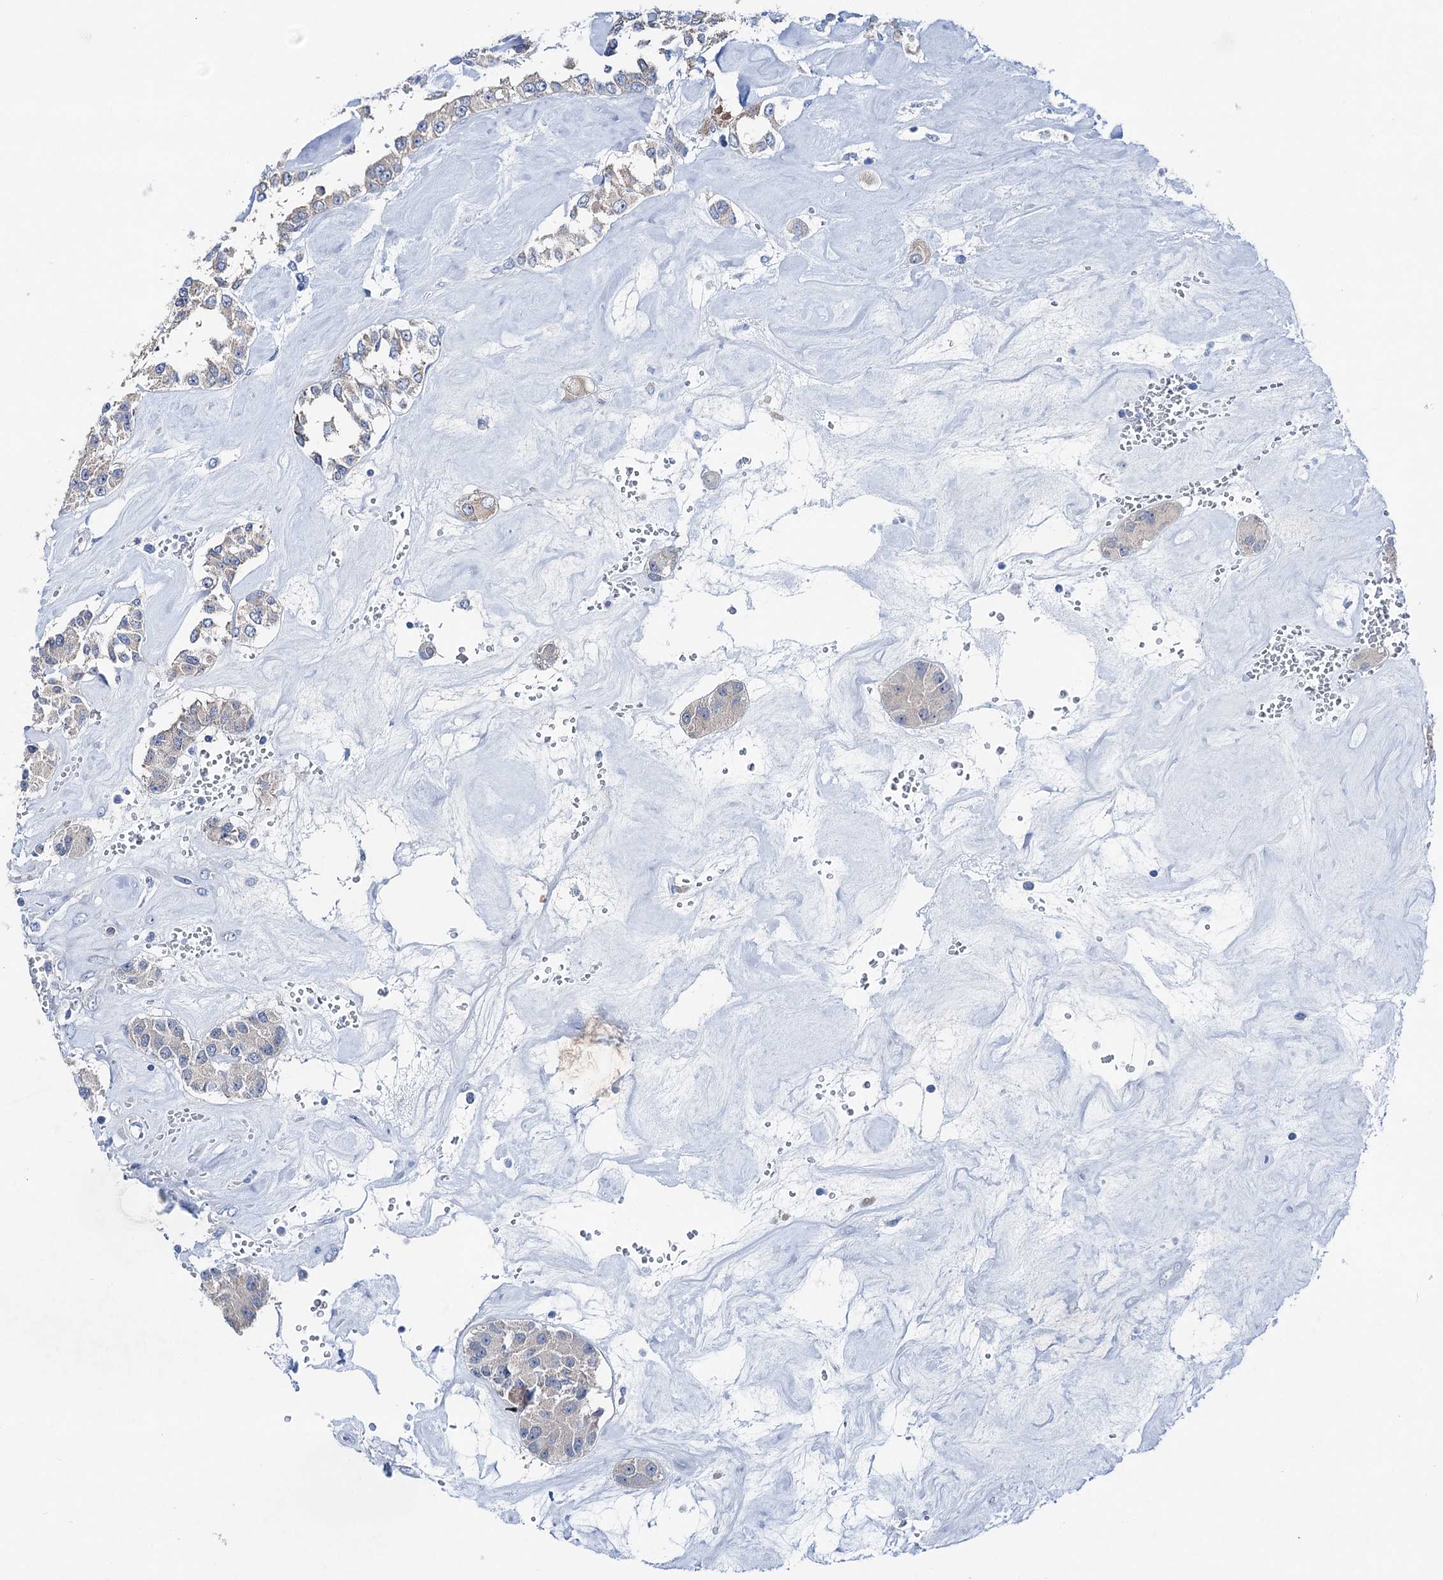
{"staining": {"intensity": "negative", "quantity": "none", "location": "none"}, "tissue": "carcinoid", "cell_type": "Tumor cells", "image_type": "cancer", "snomed": [{"axis": "morphology", "description": "Carcinoid, malignant, NOS"}, {"axis": "topography", "description": "Pancreas"}], "caption": "This is an immunohistochemistry (IHC) image of carcinoid. There is no expression in tumor cells.", "gene": "SHROOM1", "patient": {"sex": "male", "age": 41}}